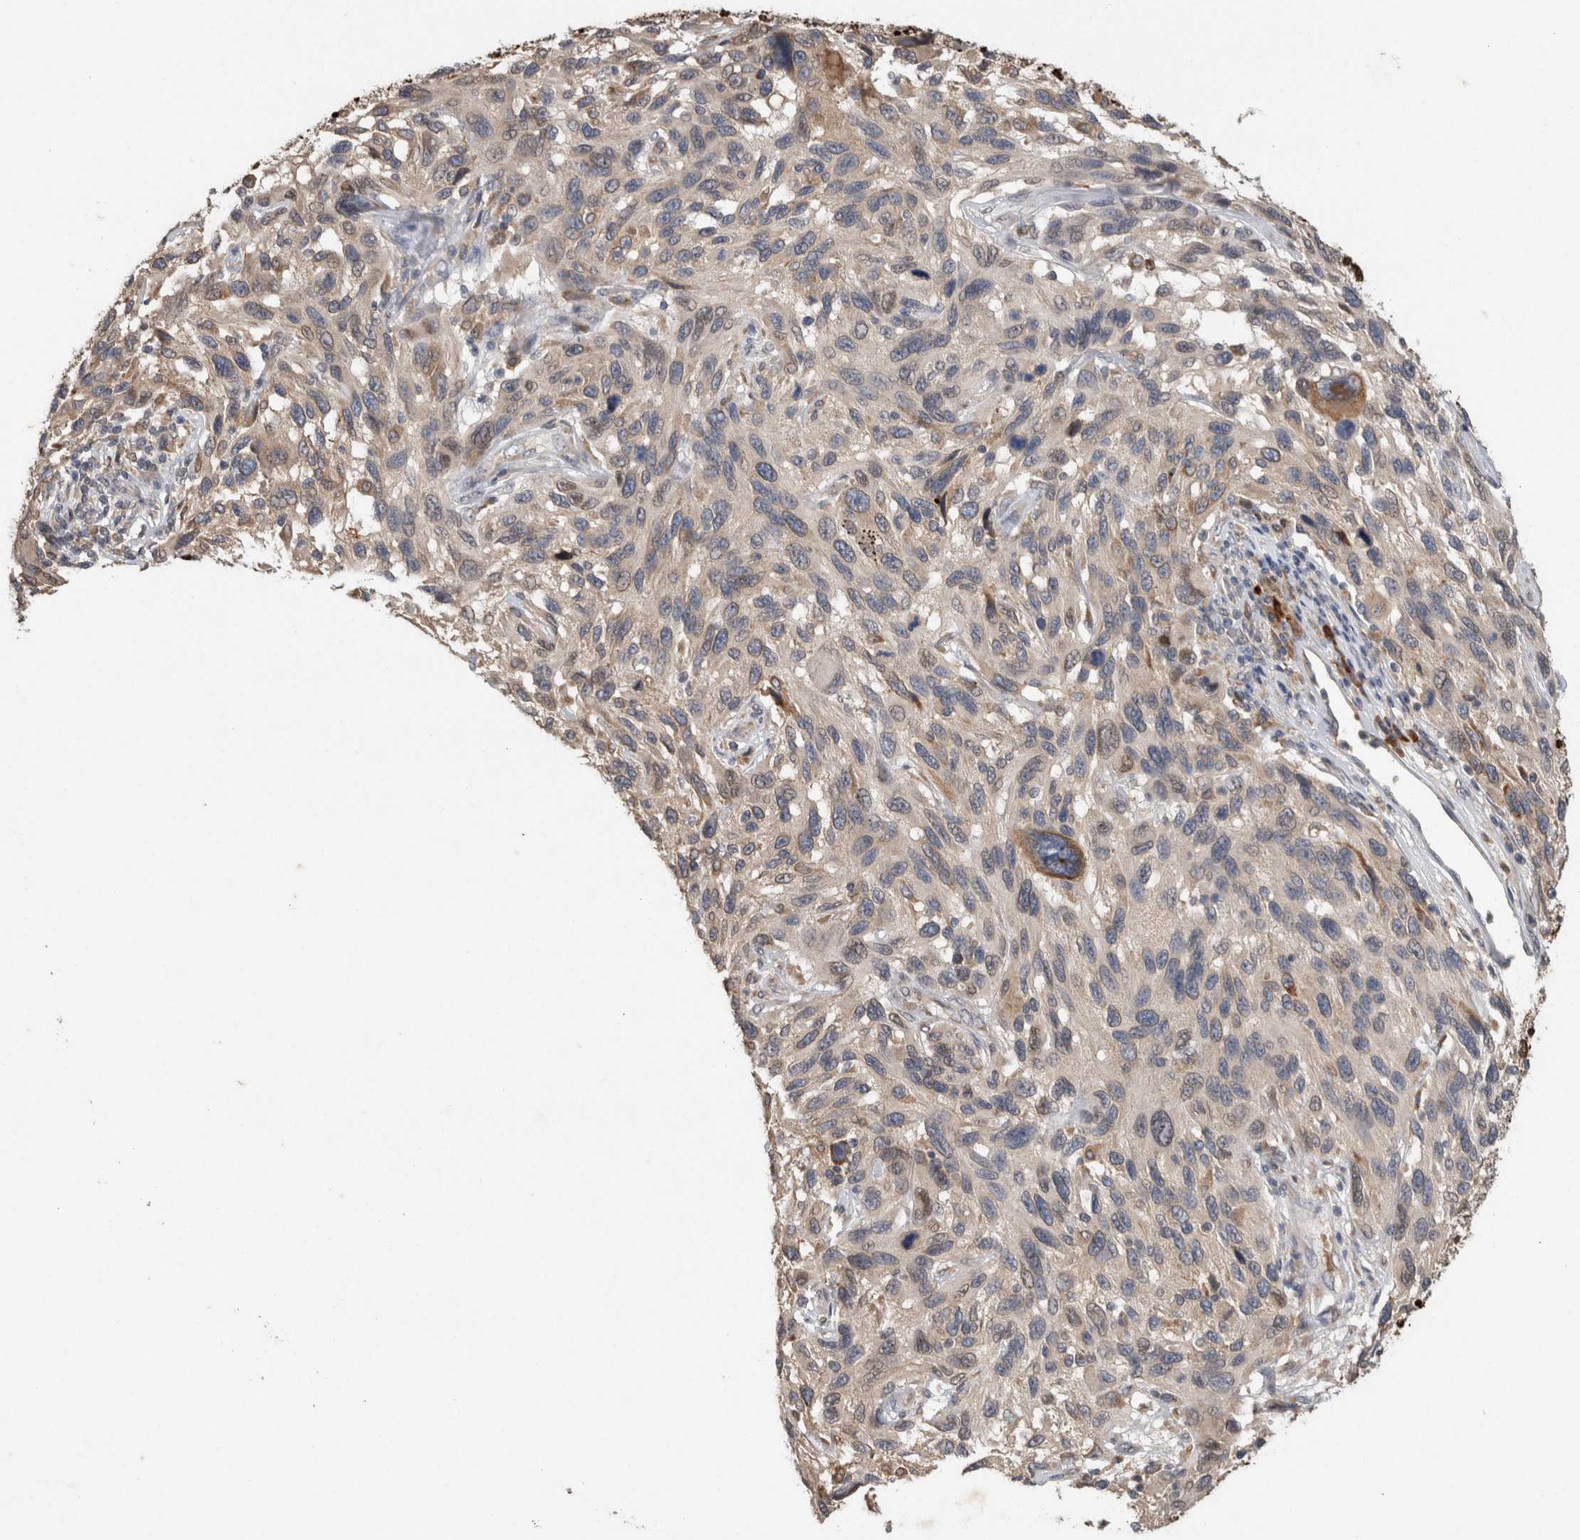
{"staining": {"intensity": "moderate", "quantity": "<25%", "location": "cytoplasmic/membranous"}, "tissue": "melanoma", "cell_type": "Tumor cells", "image_type": "cancer", "snomed": [{"axis": "morphology", "description": "Malignant melanoma, NOS"}, {"axis": "topography", "description": "Skin"}], "caption": "Protein expression analysis of melanoma reveals moderate cytoplasmic/membranous staining in about <25% of tumor cells.", "gene": "ADGRL3", "patient": {"sex": "male", "age": 53}}